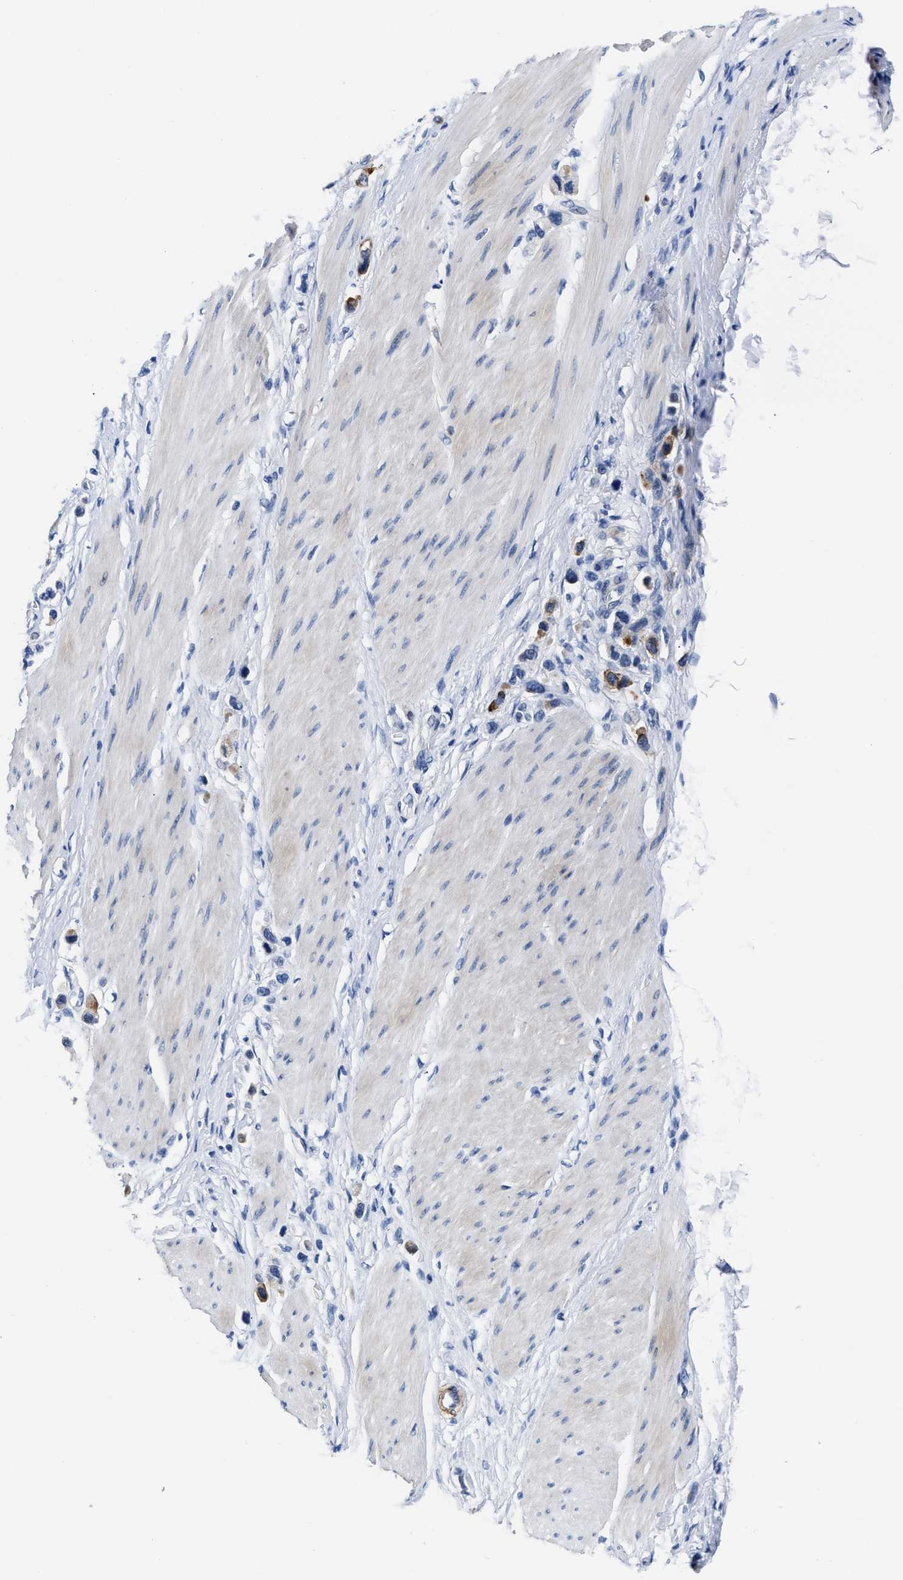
{"staining": {"intensity": "moderate", "quantity": "25%-75%", "location": "cytoplasmic/membranous"}, "tissue": "stomach cancer", "cell_type": "Tumor cells", "image_type": "cancer", "snomed": [{"axis": "morphology", "description": "Adenocarcinoma, NOS"}, {"axis": "topography", "description": "Stomach"}], "caption": "IHC histopathology image of neoplastic tissue: human stomach cancer (adenocarcinoma) stained using immunohistochemistry reveals medium levels of moderate protein expression localized specifically in the cytoplasmic/membranous of tumor cells, appearing as a cytoplasmic/membranous brown color.", "gene": "TRIM29", "patient": {"sex": "female", "age": 65}}